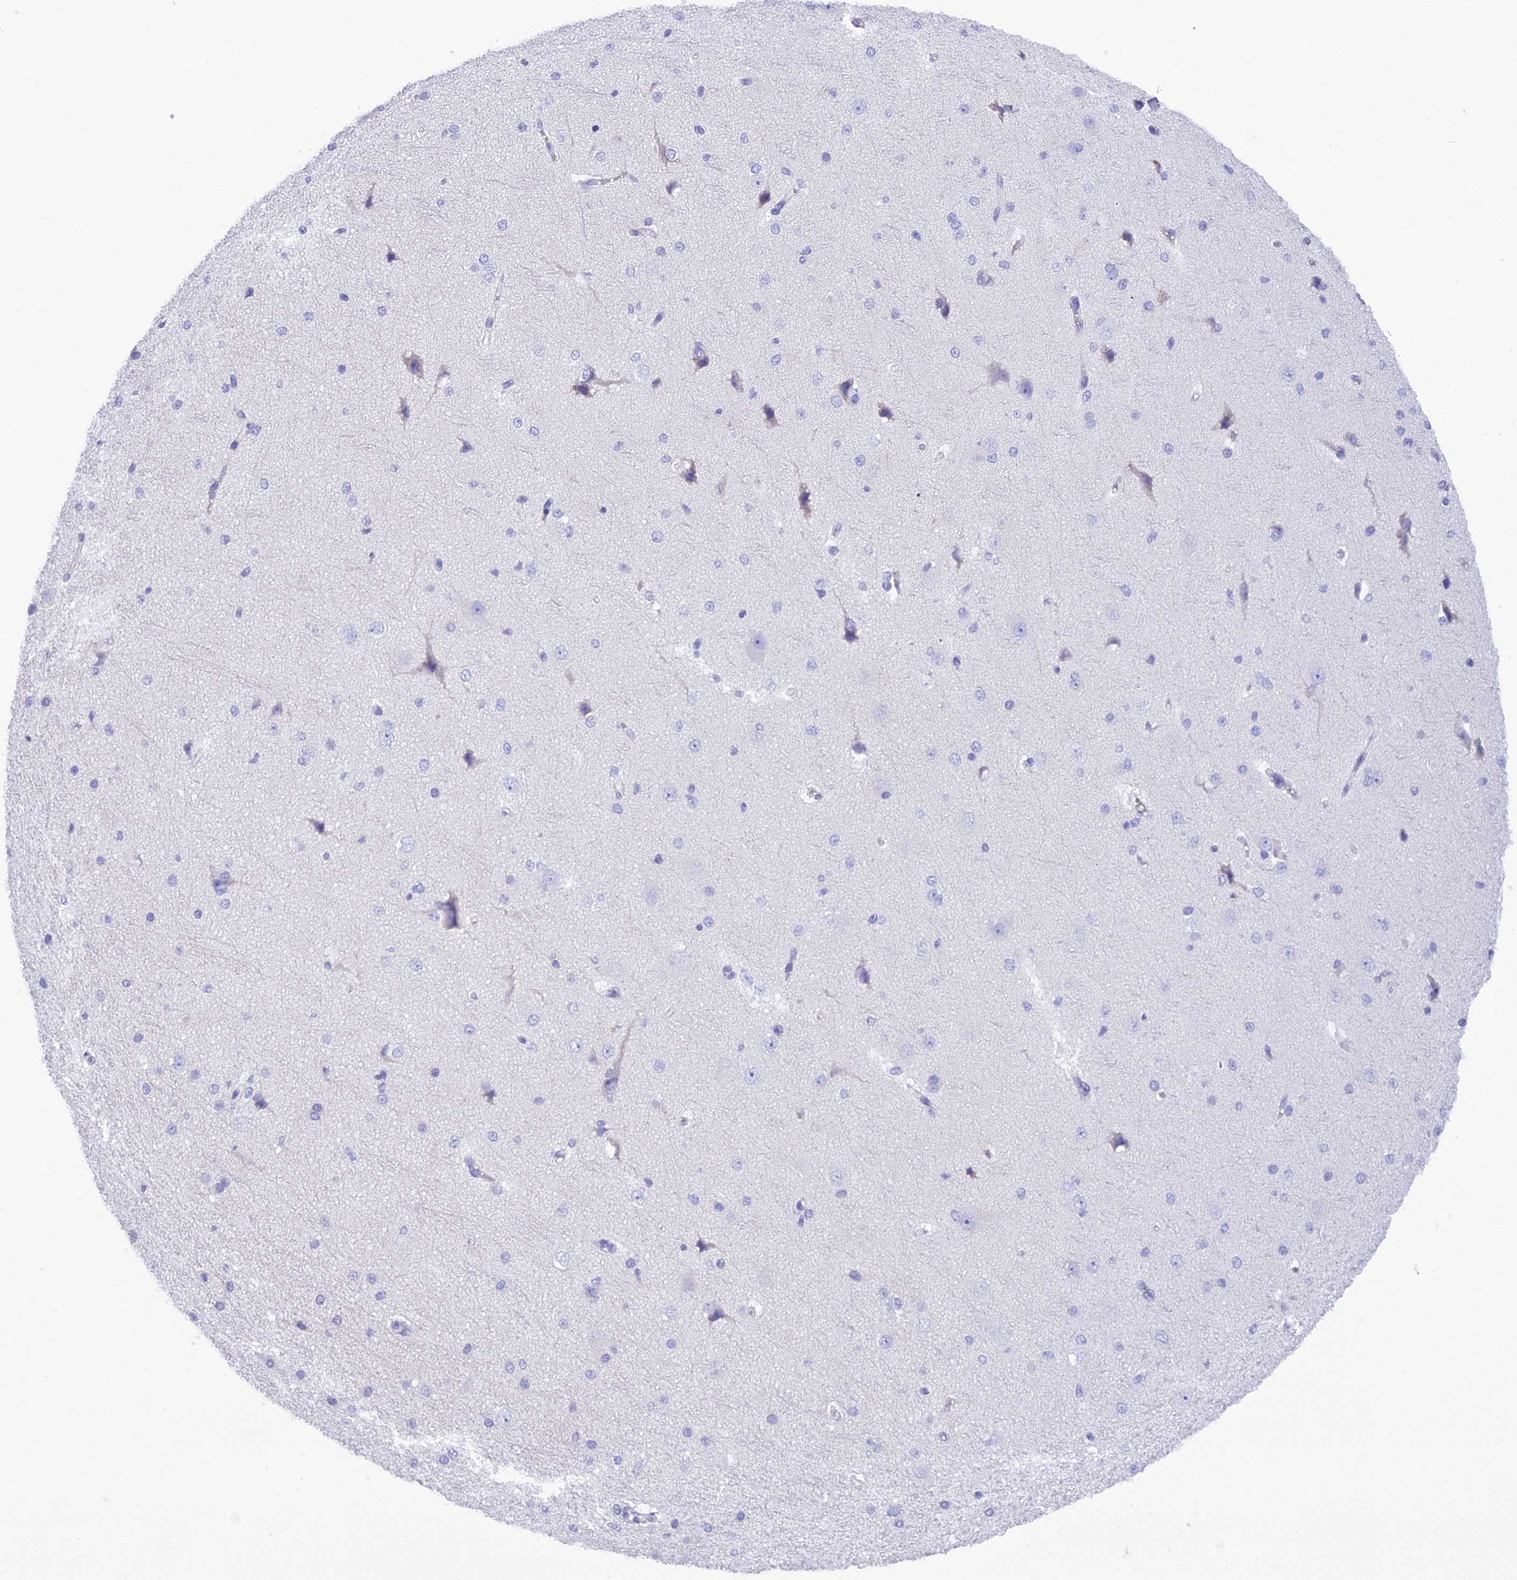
{"staining": {"intensity": "negative", "quantity": "none", "location": "none"}, "tissue": "cerebral cortex", "cell_type": "Endothelial cells", "image_type": "normal", "snomed": [{"axis": "morphology", "description": "Normal tissue, NOS"}, {"axis": "morphology", "description": "Developmental malformation"}, {"axis": "topography", "description": "Cerebral cortex"}], "caption": "Immunohistochemistry of normal human cerebral cortex exhibits no expression in endothelial cells. (Stains: DAB (3,3'-diaminobenzidine) immunohistochemistry (IHC) with hematoxylin counter stain, Microscopy: brightfield microscopy at high magnification).", "gene": "KIAA0408", "patient": {"sex": "female", "age": 30}}